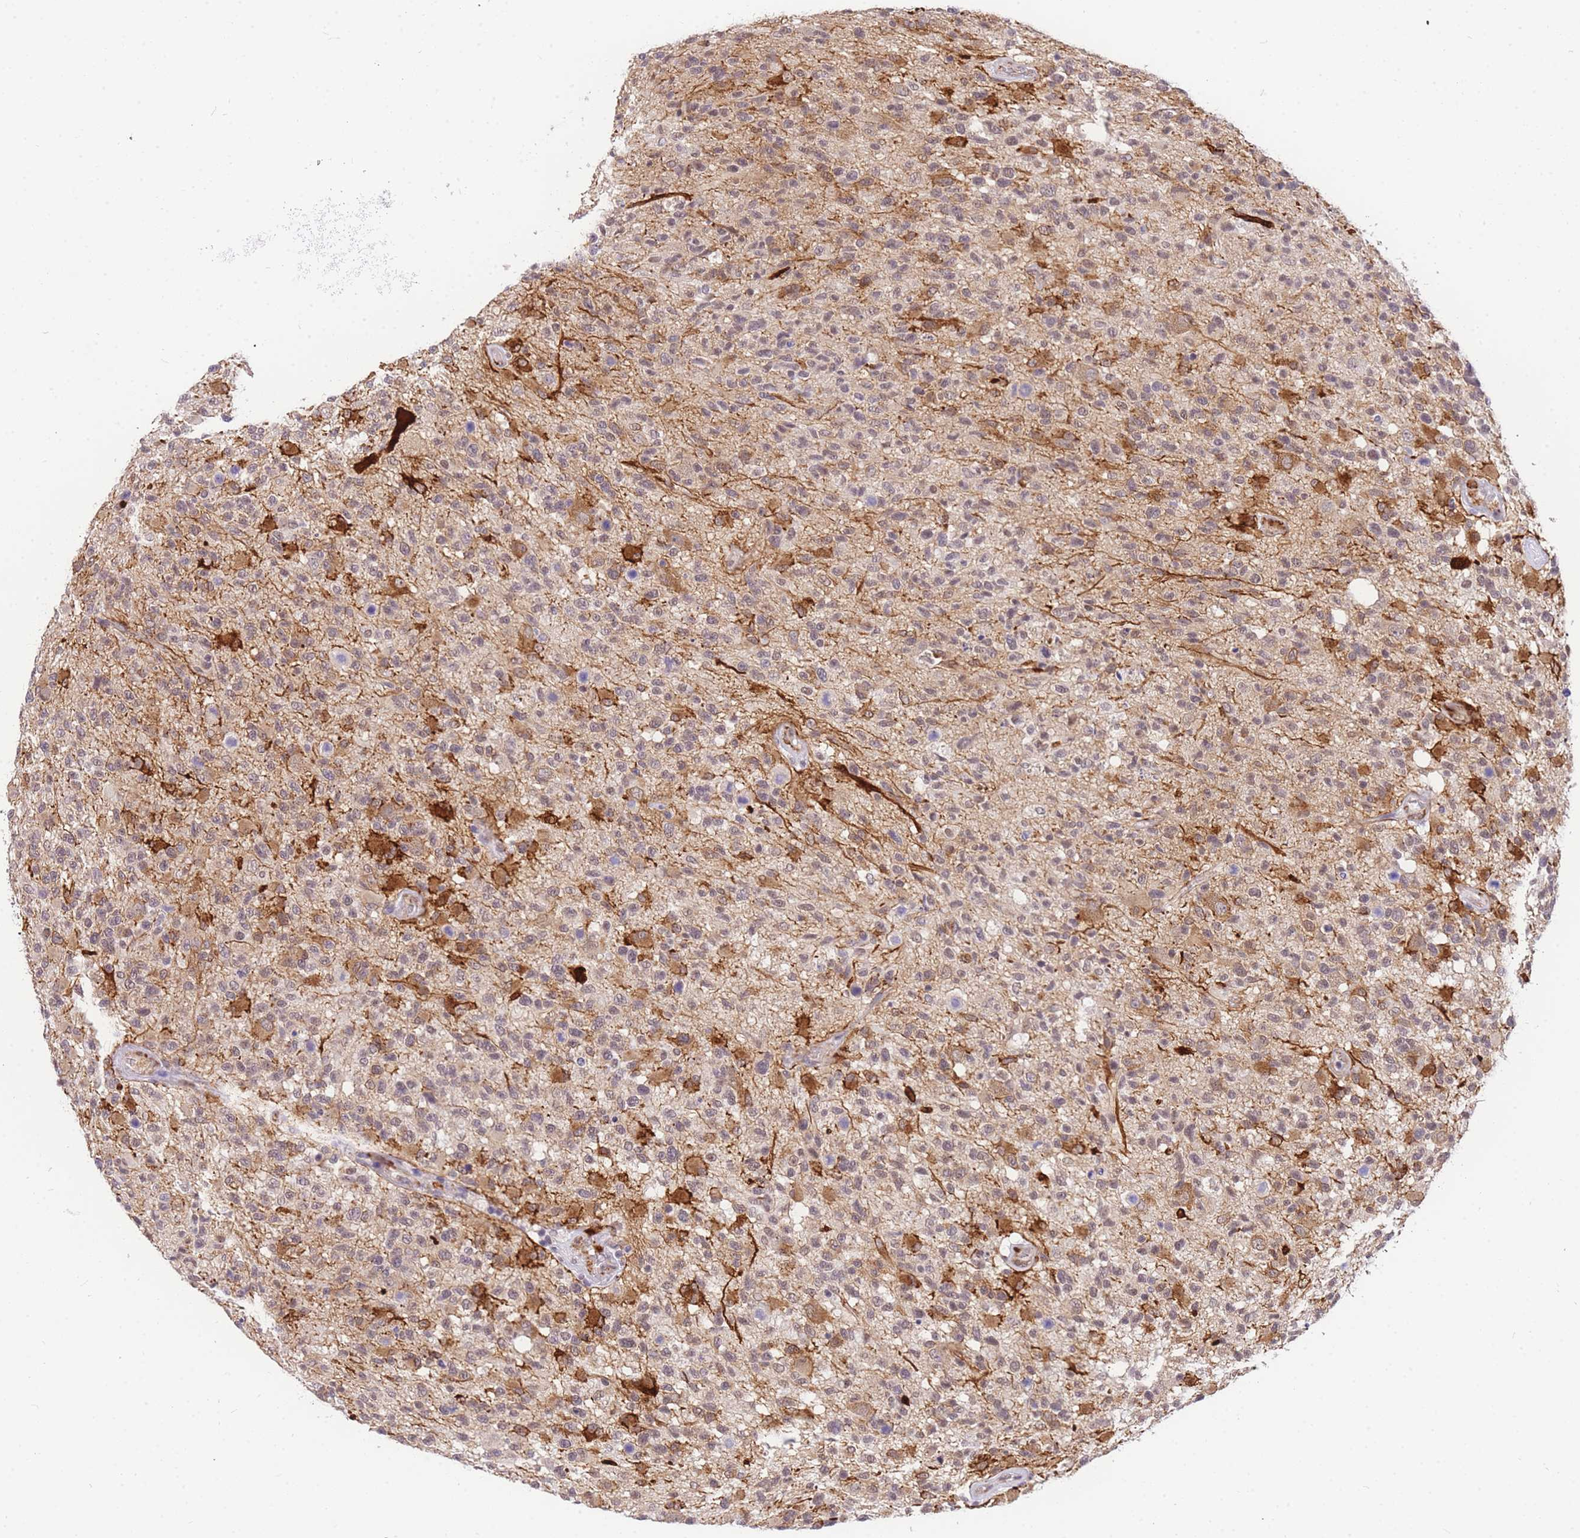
{"staining": {"intensity": "strong", "quantity": "<25%", "location": "cytoplasmic/membranous"}, "tissue": "glioma", "cell_type": "Tumor cells", "image_type": "cancer", "snomed": [{"axis": "morphology", "description": "Glioma, malignant, High grade"}, {"axis": "morphology", "description": "Glioblastoma, NOS"}, {"axis": "topography", "description": "Brain"}], "caption": "Immunohistochemistry image of neoplastic tissue: human glioma stained using immunohistochemistry shows medium levels of strong protein expression localized specifically in the cytoplasmic/membranous of tumor cells, appearing as a cytoplasmic/membranous brown color.", "gene": "S100PBP", "patient": {"sex": "male", "age": 60}}